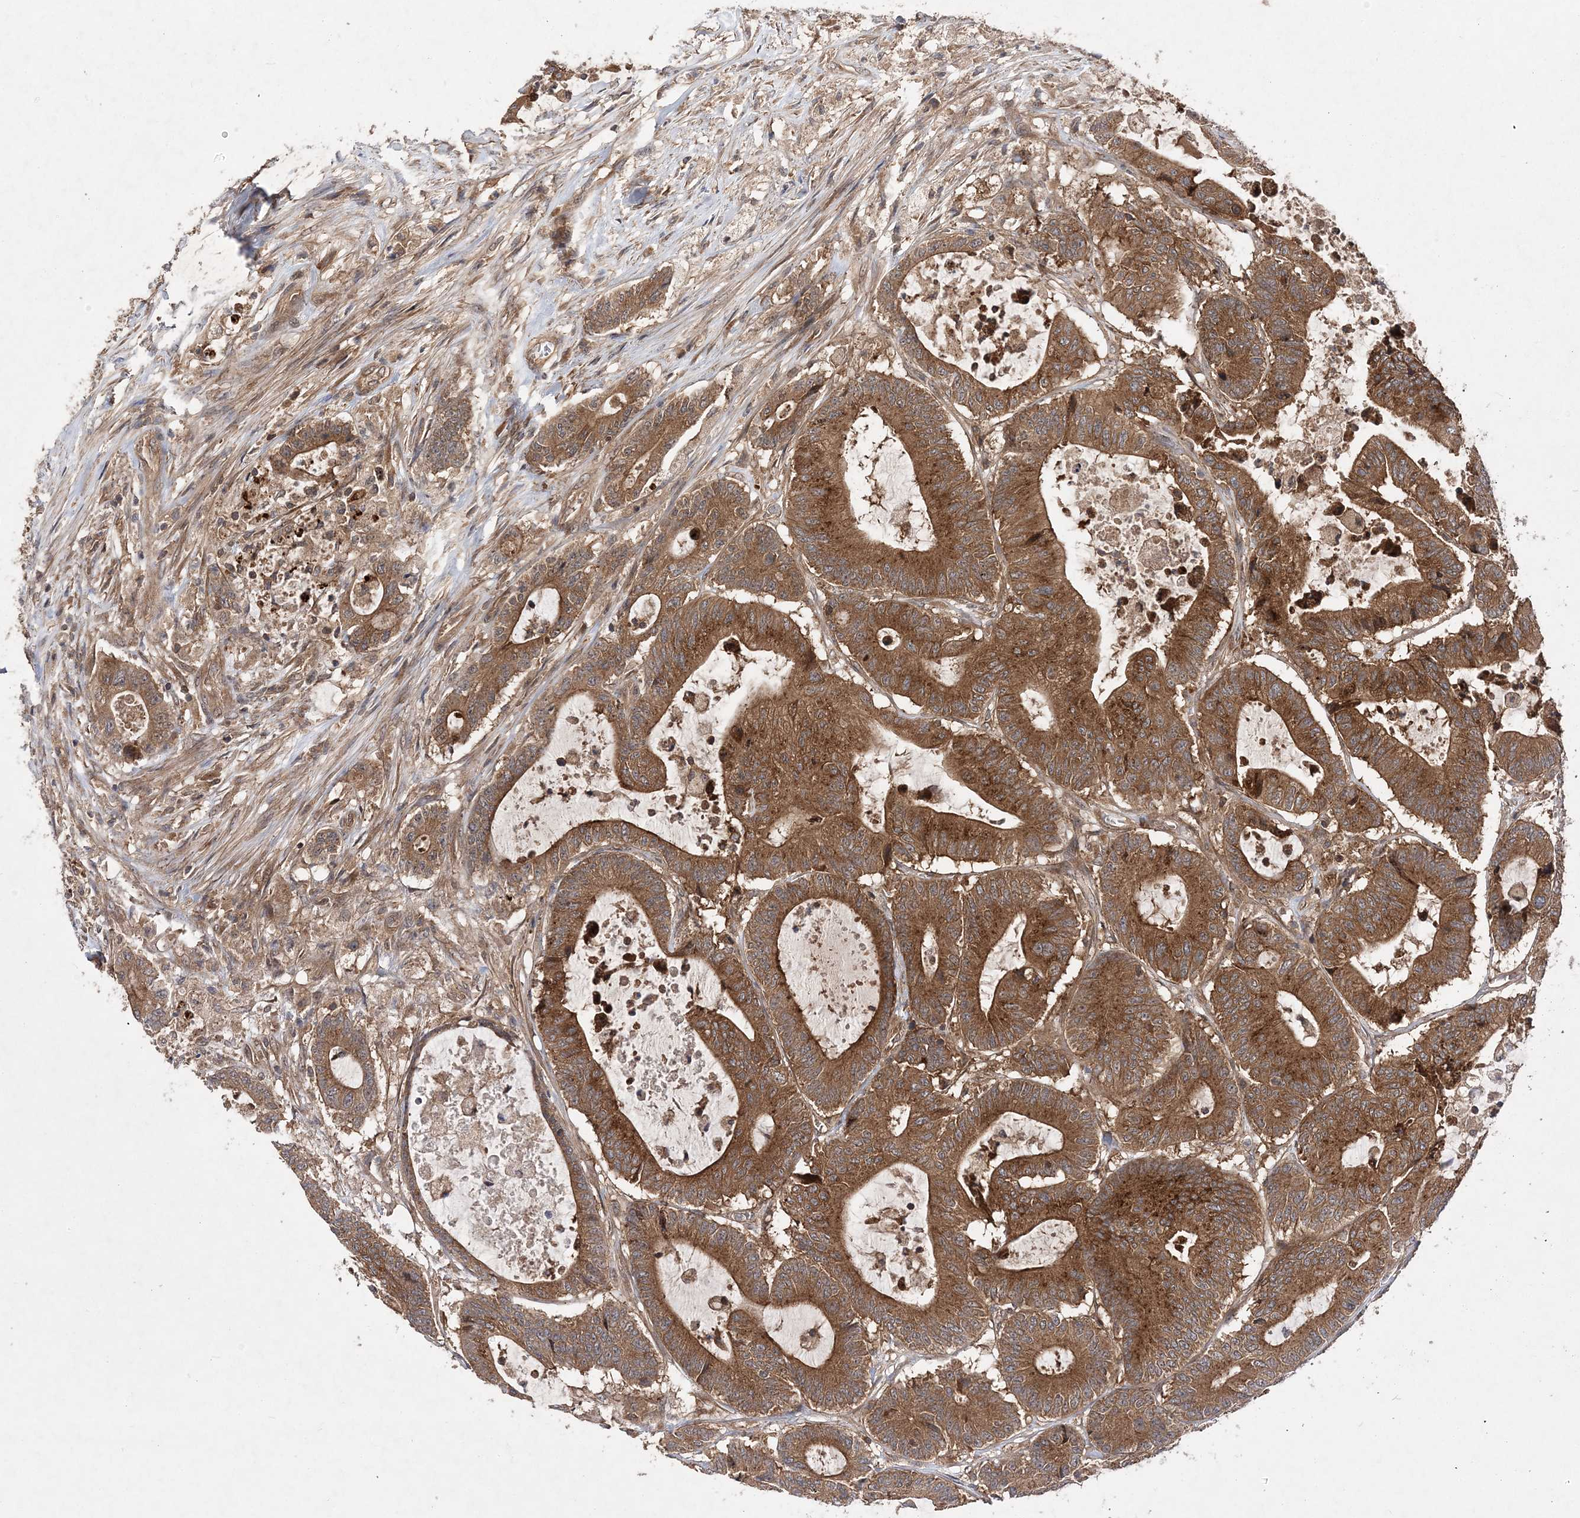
{"staining": {"intensity": "moderate", "quantity": ">75%", "location": "cytoplasmic/membranous"}, "tissue": "colorectal cancer", "cell_type": "Tumor cells", "image_type": "cancer", "snomed": [{"axis": "morphology", "description": "Adenocarcinoma, NOS"}, {"axis": "topography", "description": "Colon"}], "caption": "DAB immunohistochemical staining of human colorectal adenocarcinoma exhibits moderate cytoplasmic/membranous protein staining in approximately >75% of tumor cells. (DAB = brown stain, brightfield microscopy at high magnification).", "gene": "TMEM9B", "patient": {"sex": "female", "age": 84}}